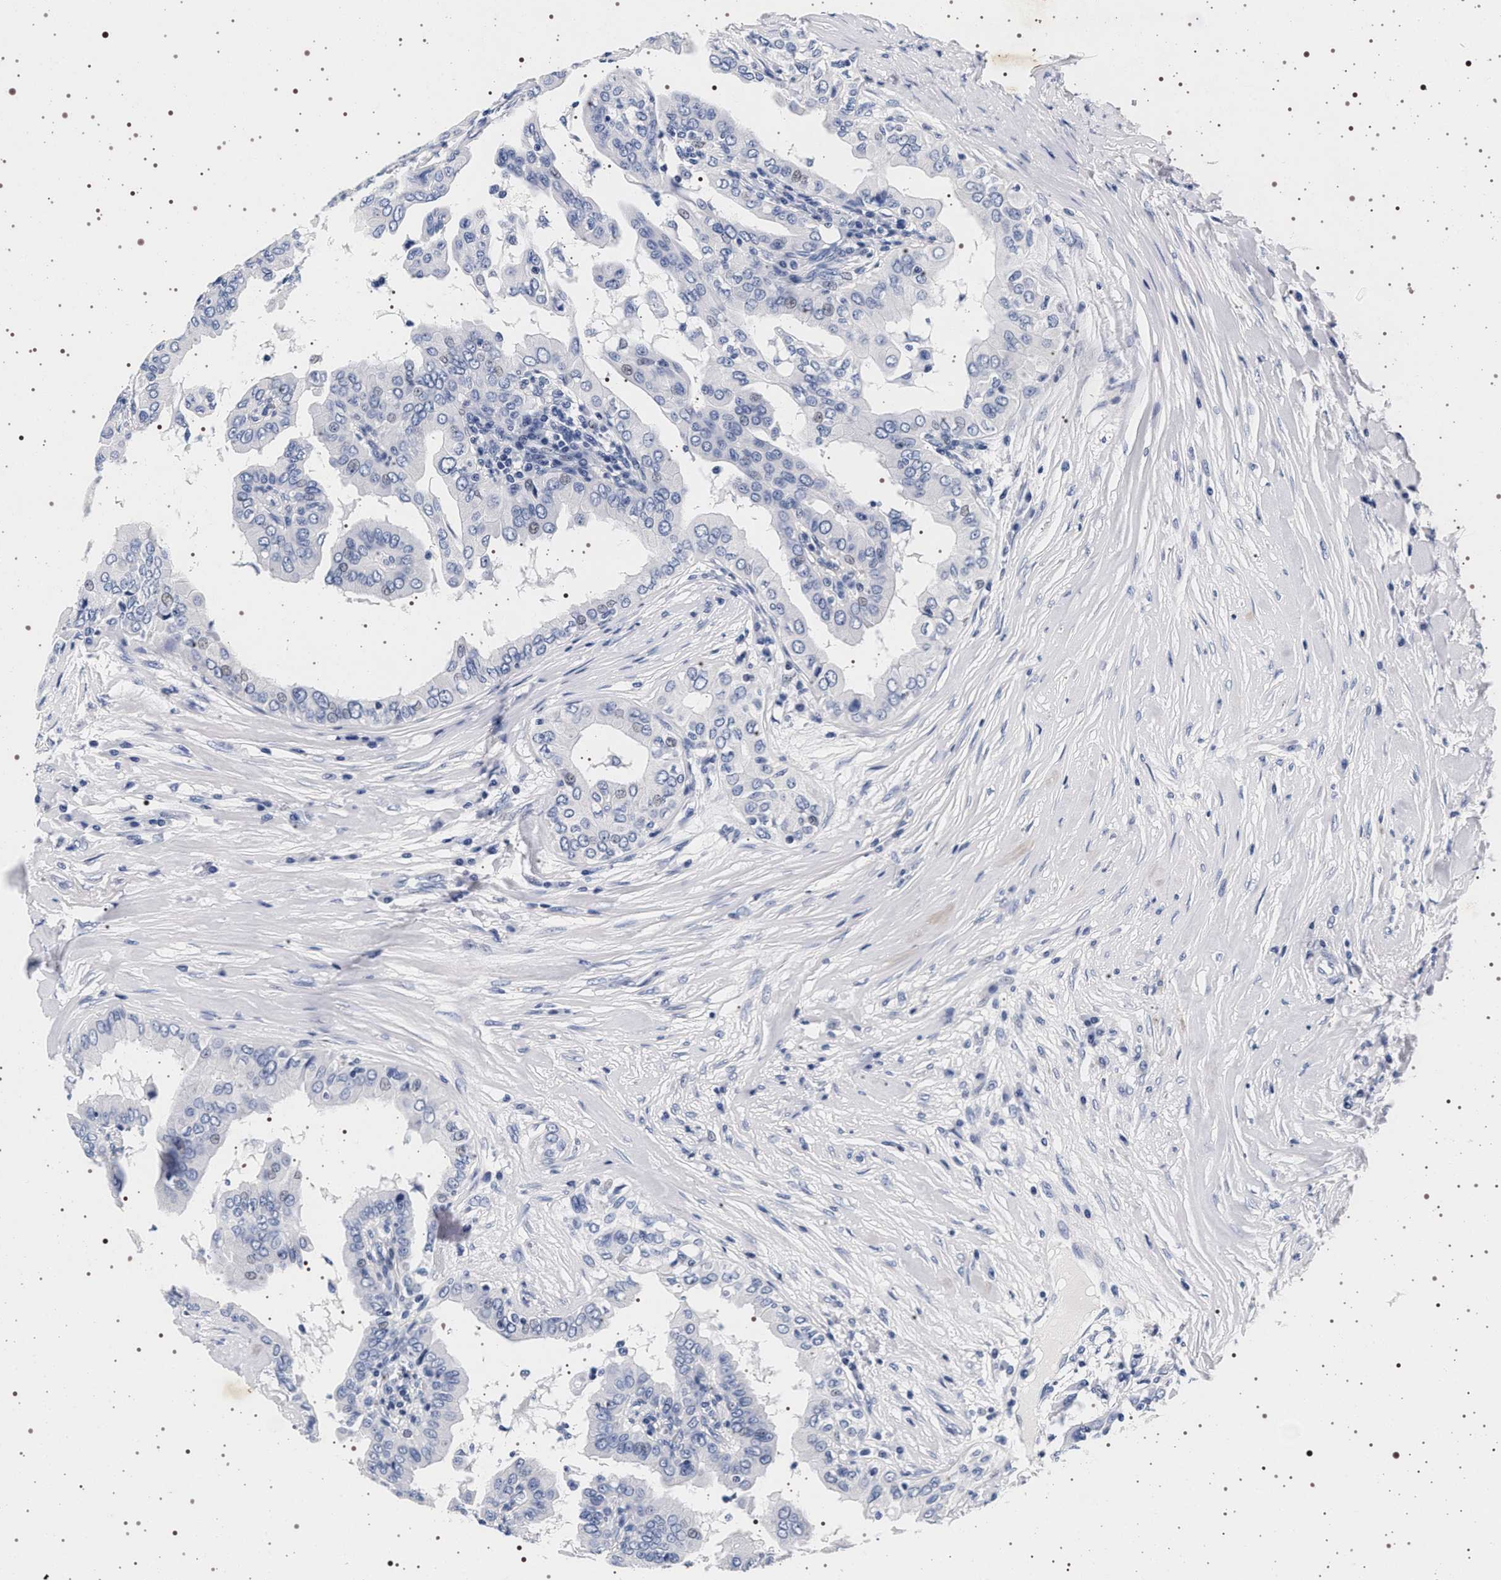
{"staining": {"intensity": "negative", "quantity": "none", "location": "none"}, "tissue": "thyroid cancer", "cell_type": "Tumor cells", "image_type": "cancer", "snomed": [{"axis": "morphology", "description": "Papillary adenocarcinoma, NOS"}, {"axis": "topography", "description": "Thyroid gland"}], "caption": "Protein analysis of papillary adenocarcinoma (thyroid) demonstrates no significant staining in tumor cells.", "gene": "SYN1", "patient": {"sex": "male", "age": 33}}